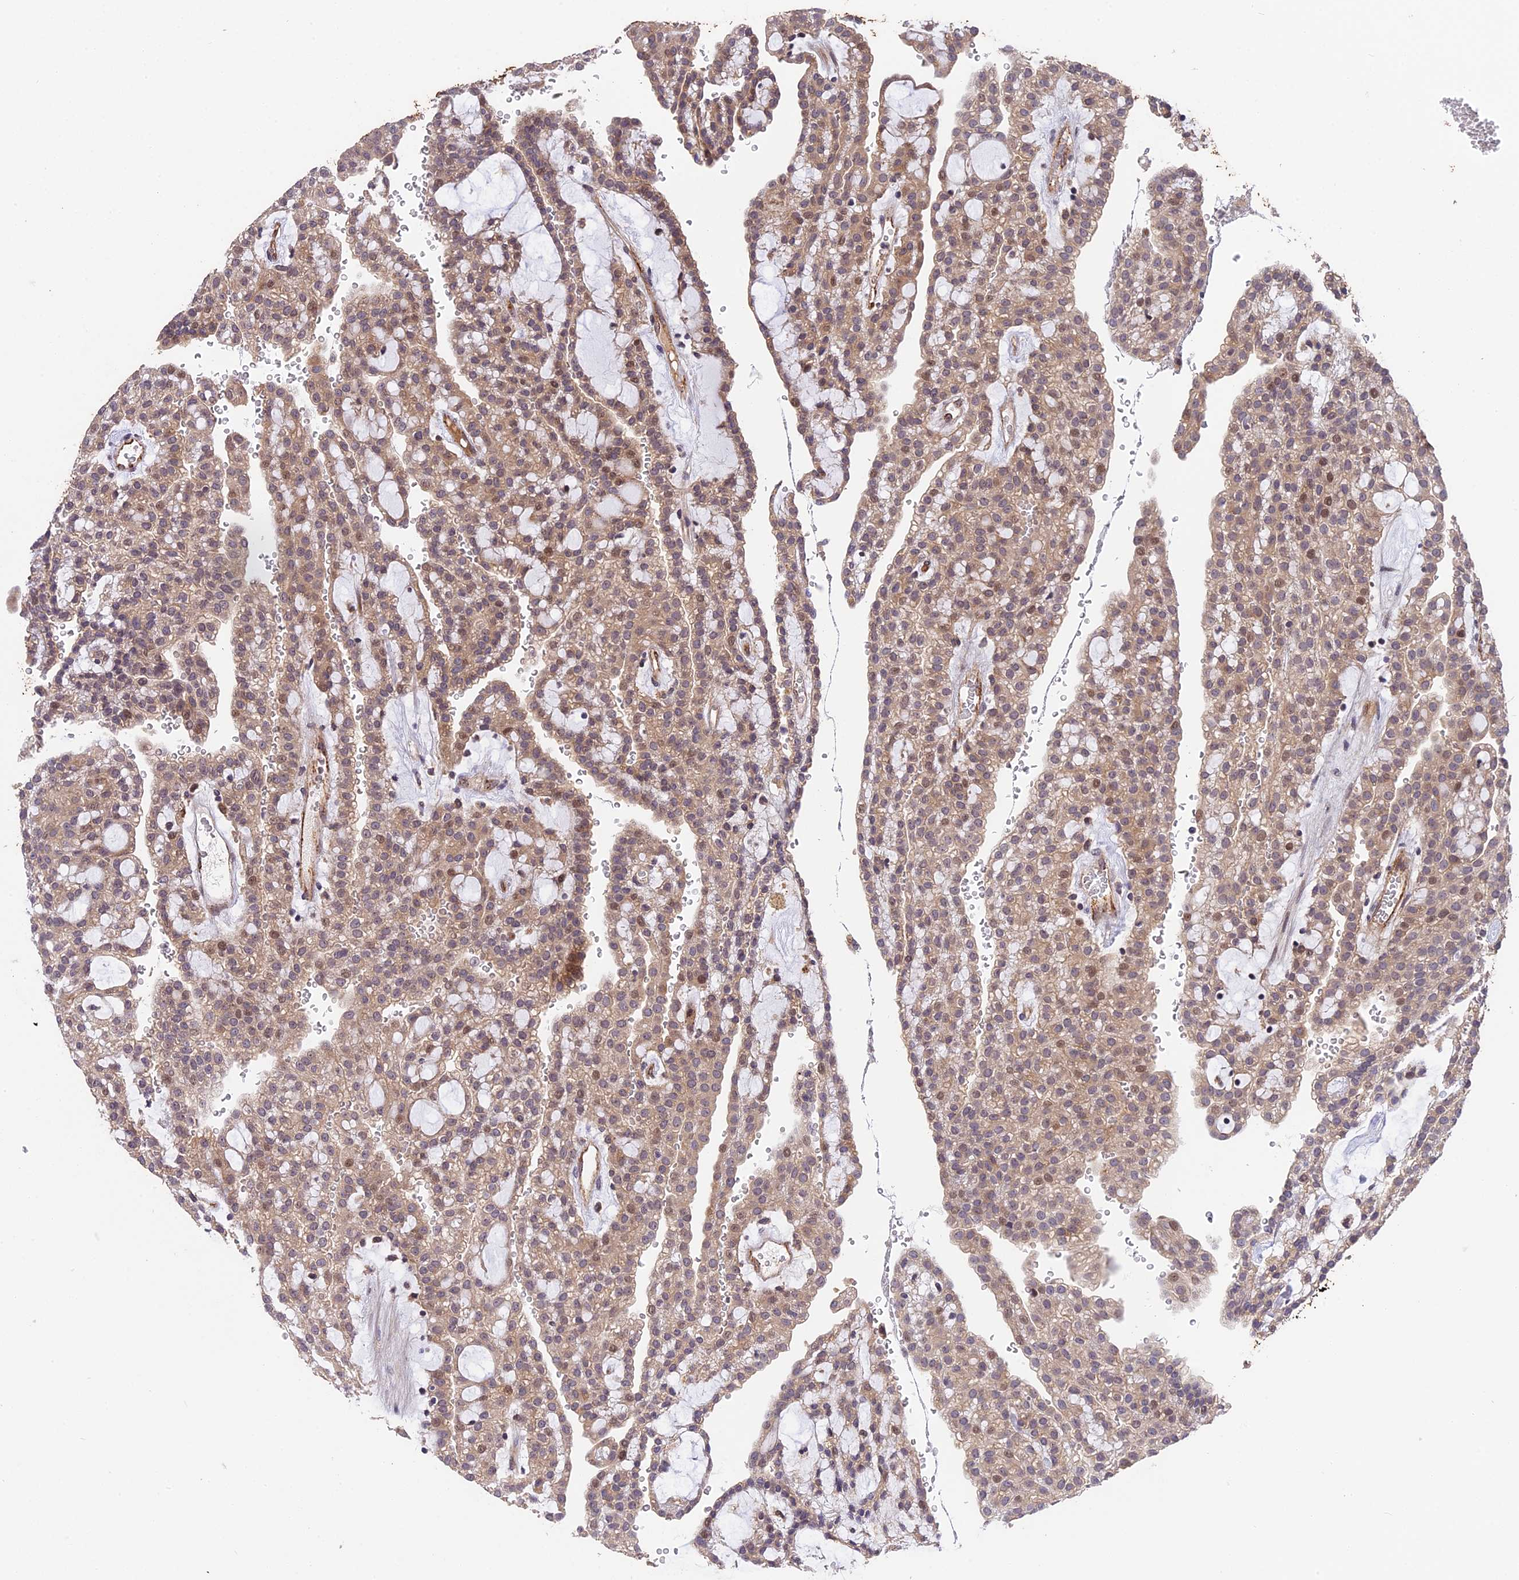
{"staining": {"intensity": "weak", "quantity": ">75%", "location": "cytoplasmic/membranous,nuclear"}, "tissue": "renal cancer", "cell_type": "Tumor cells", "image_type": "cancer", "snomed": [{"axis": "morphology", "description": "Adenocarcinoma, NOS"}, {"axis": "topography", "description": "Kidney"}], "caption": "IHC (DAB) staining of renal adenocarcinoma exhibits weak cytoplasmic/membranous and nuclear protein expression in about >75% of tumor cells.", "gene": "MFSD2A", "patient": {"sex": "male", "age": 63}}